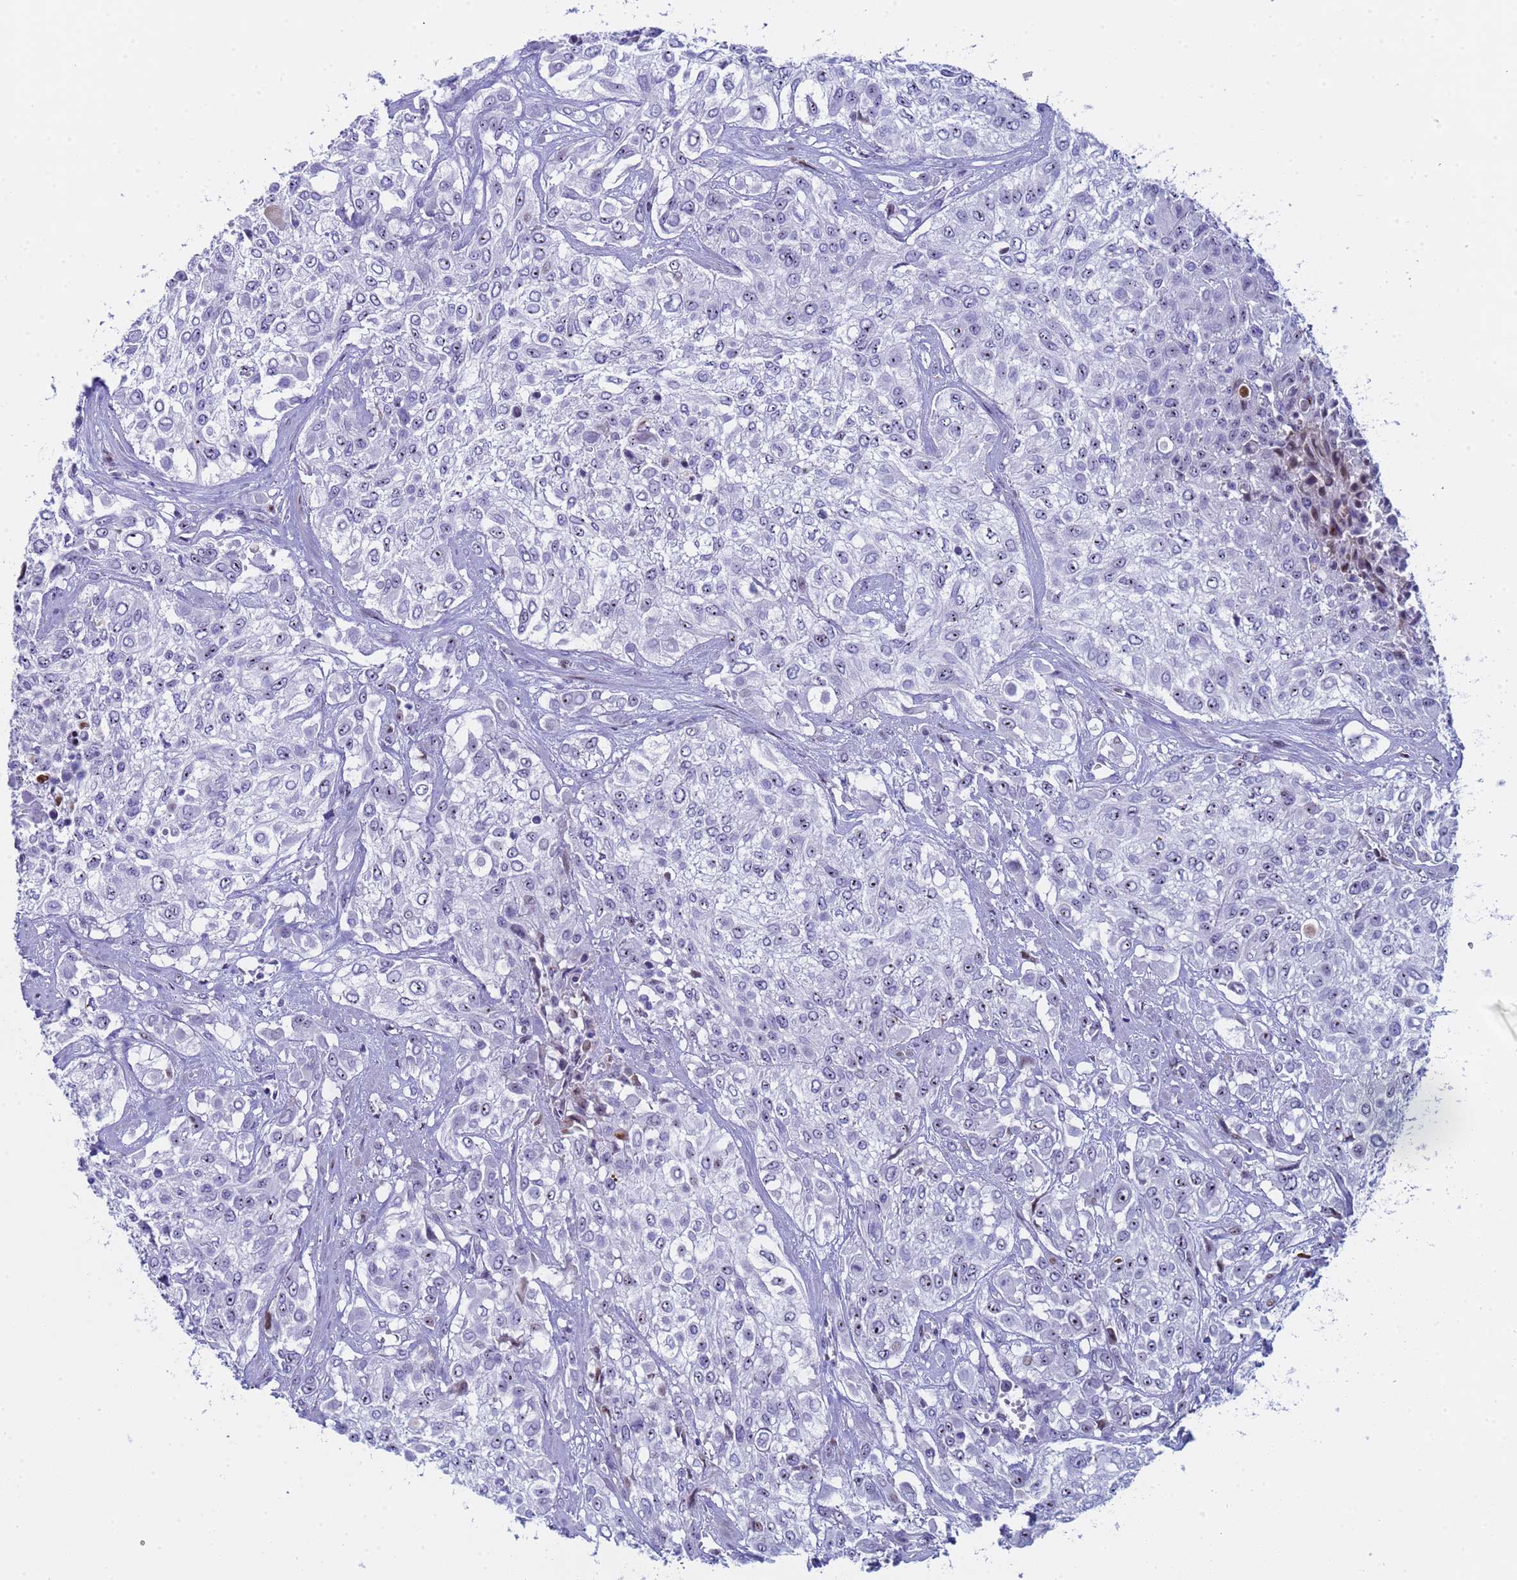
{"staining": {"intensity": "weak", "quantity": "<25%", "location": "nuclear"}, "tissue": "urothelial cancer", "cell_type": "Tumor cells", "image_type": "cancer", "snomed": [{"axis": "morphology", "description": "Urothelial carcinoma, High grade"}, {"axis": "topography", "description": "Urinary bladder"}], "caption": "Immunohistochemical staining of high-grade urothelial carcinoma displays no significant expression in tumor cells.", "gene": "POP5", "patient": {"sex": "male", "age": 57}}